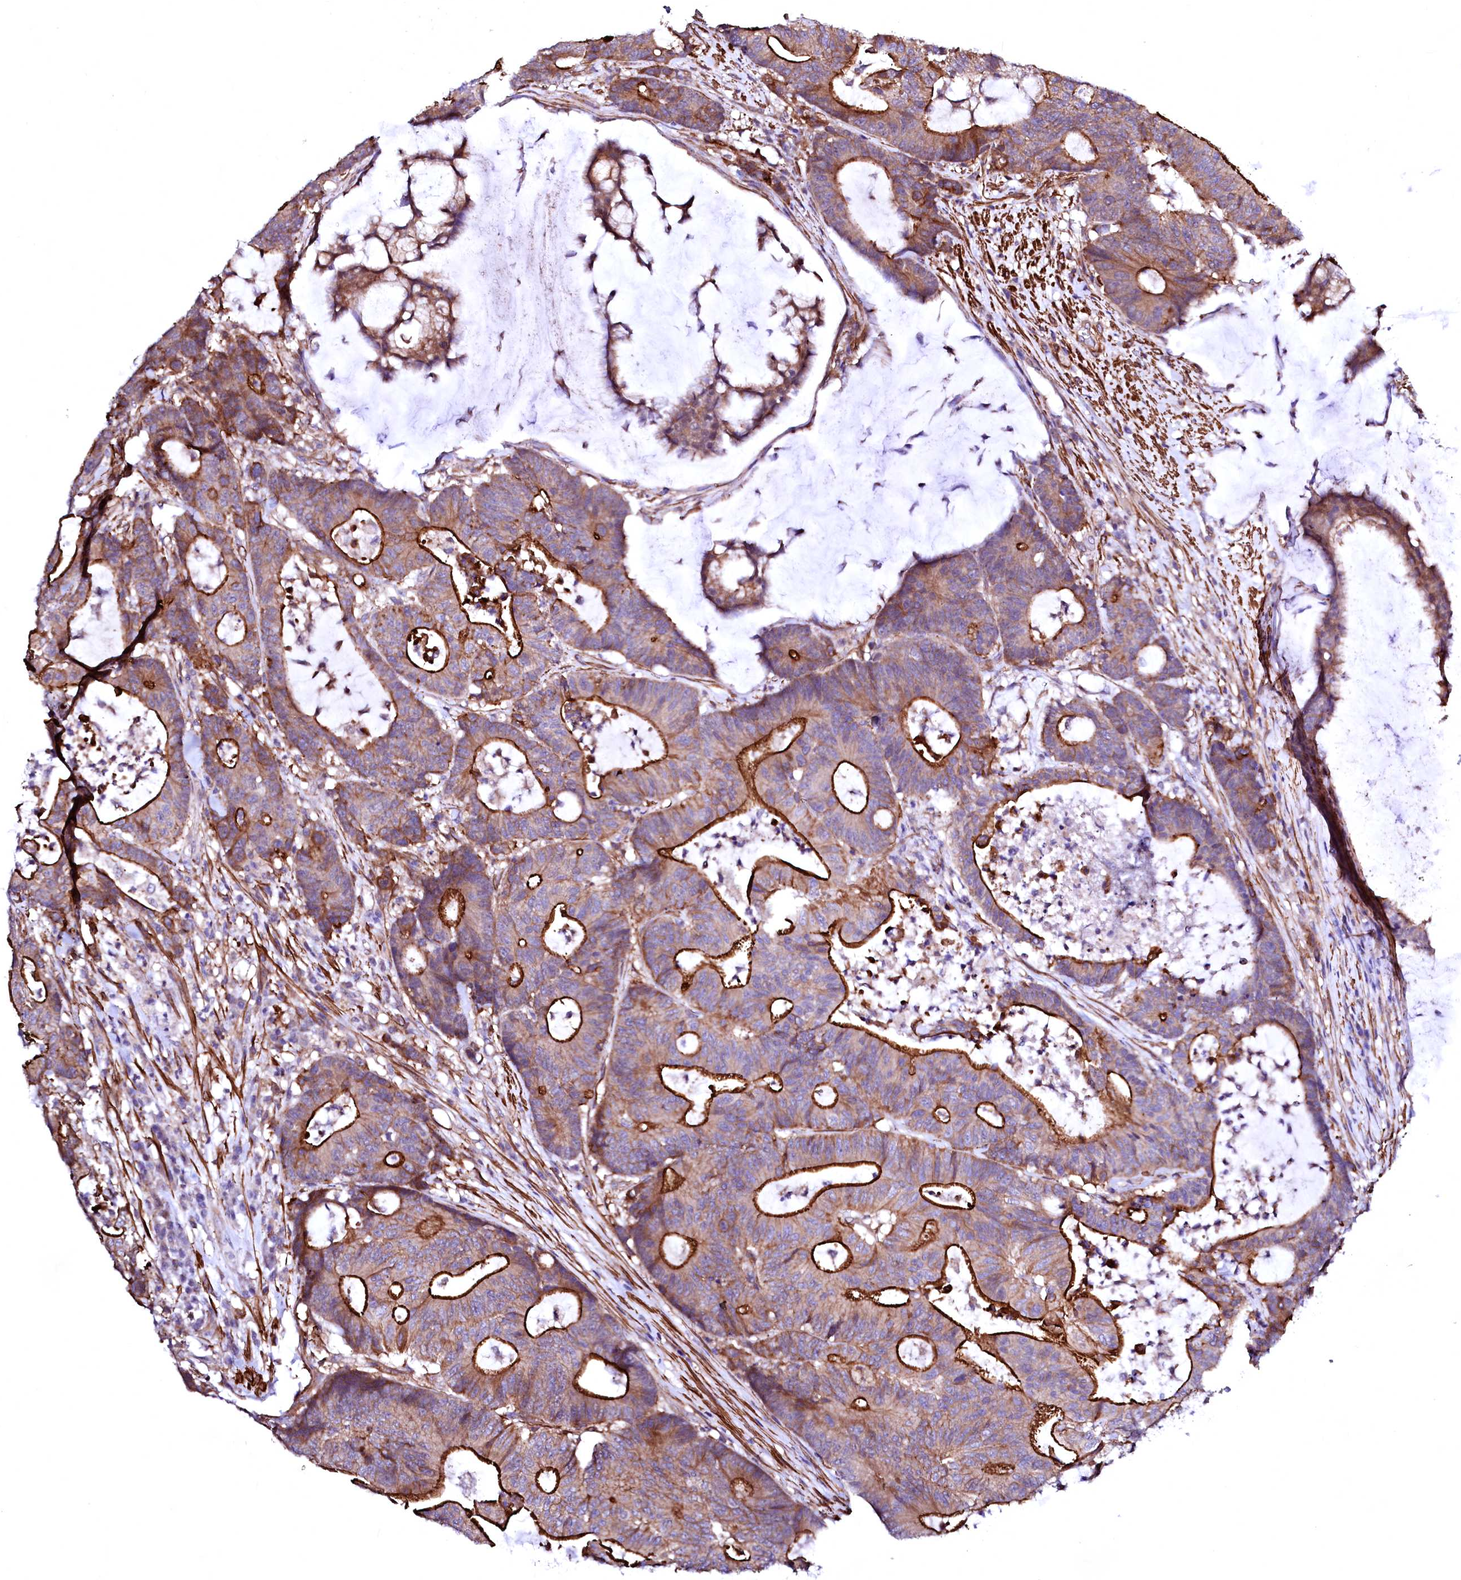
{"staining": {"intensity": "strong", "quantity": ">75%", "location": "cytoplasmic/membranous"}, "tissue": "colorectal cancer", "cell_type": "Tumor cells", "image_type": "cancer", "snomed": [{"axis": "morphology", "description": "Adenocarcinoma, NOS"}, {"axis": "topography", "description": "Colon"}], "caption": "A histopathology image of human colorectal cancer stained for a protein shows strong cytoplasmic/membranous brown staining in tumor cells. (brown staining indicates protein expression, while blue staining denotes nuclei).", "gene": "GPR176", "patient": {"sex": "female", "age": 84}}